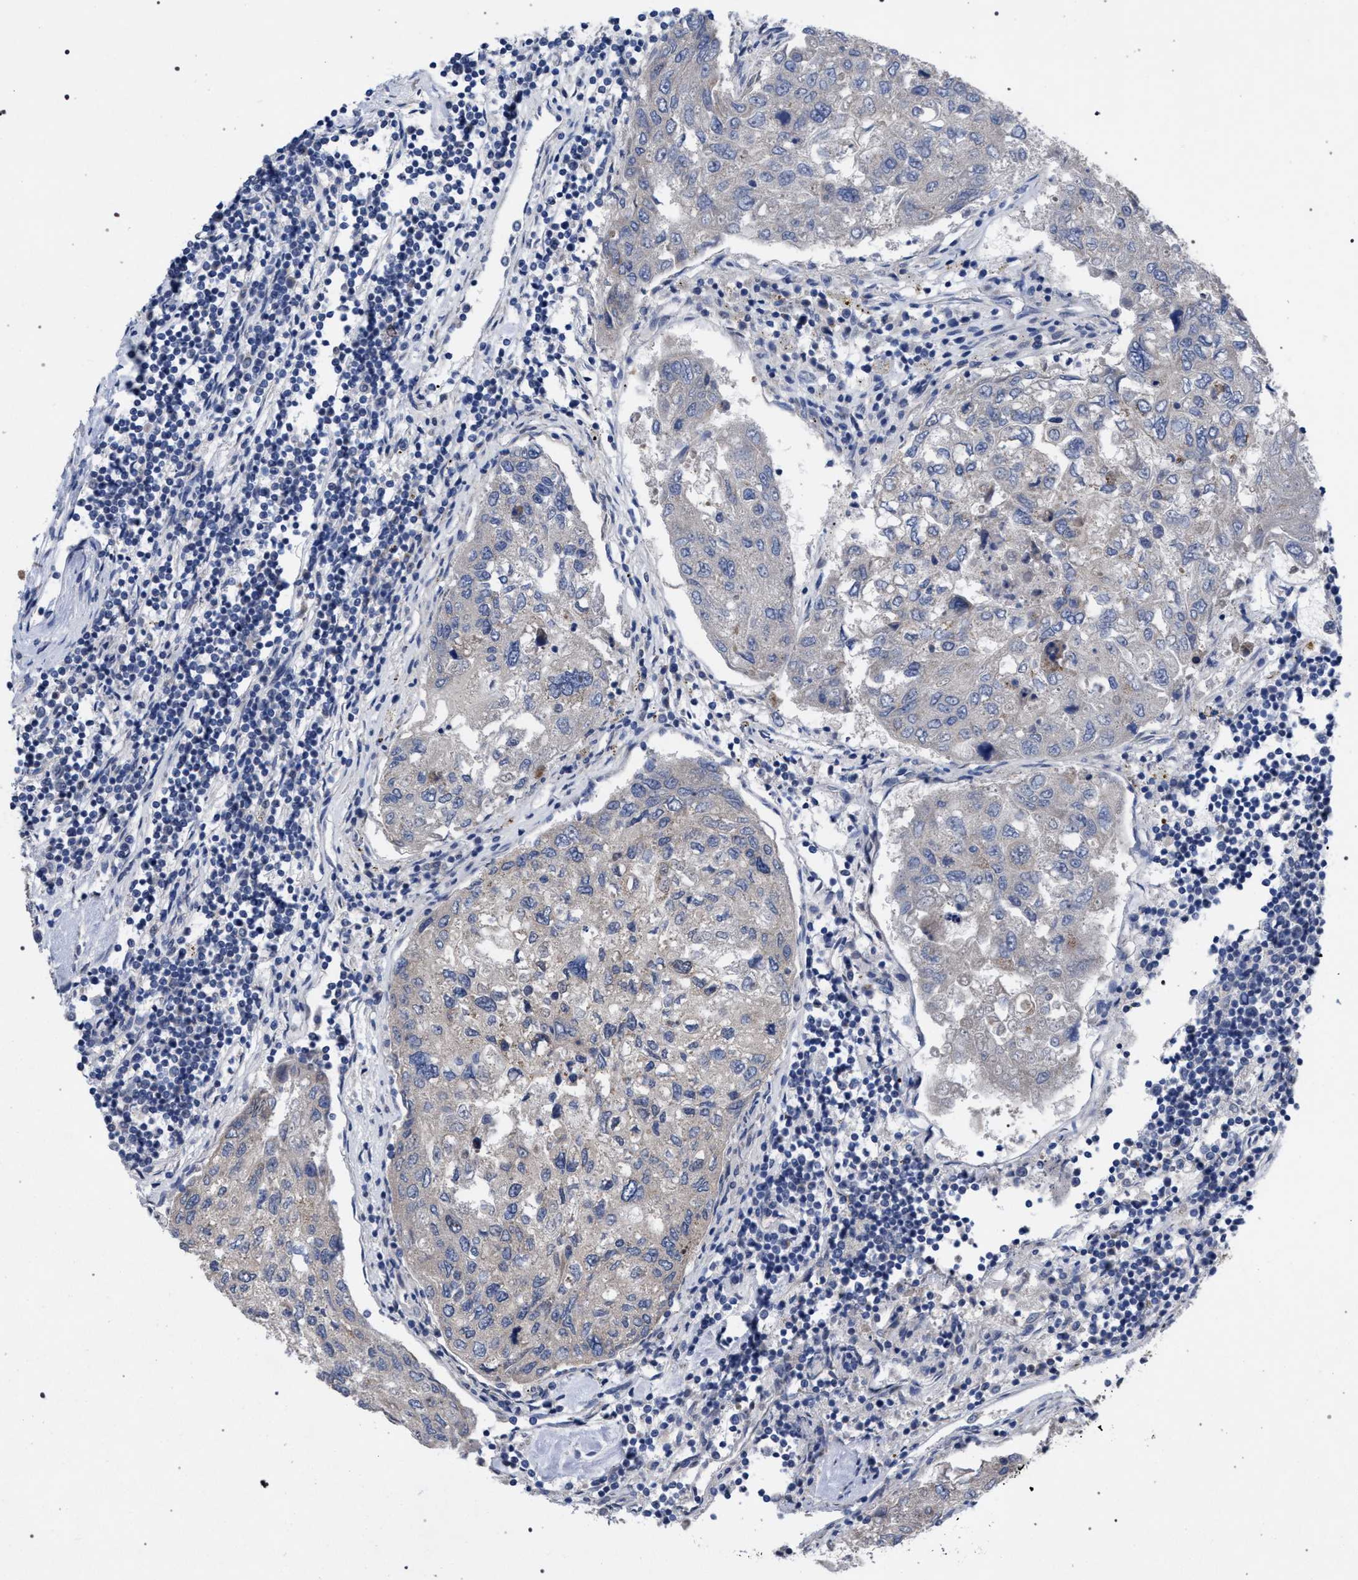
{"staining": {"intensity": "negative", "quantity": "none", "location": "none"}, "tissue": "urothelial cancer", "cell_type": "Tumor cells", "image_type": "cancer", "snomed": [{"axis": "morphology", "description": "Urothelial carcinoma, High grade"}, {"axis": "topography", "description": "Lymph node"}, {"axis": "topography", "description": "Urinary bladder"}], "caption": "Micrograph shows no significant protein staining in tumor cells of urothelial cancer.", "gene": "GOLGA2", "patient": {"sex": "male", "age": 51}}